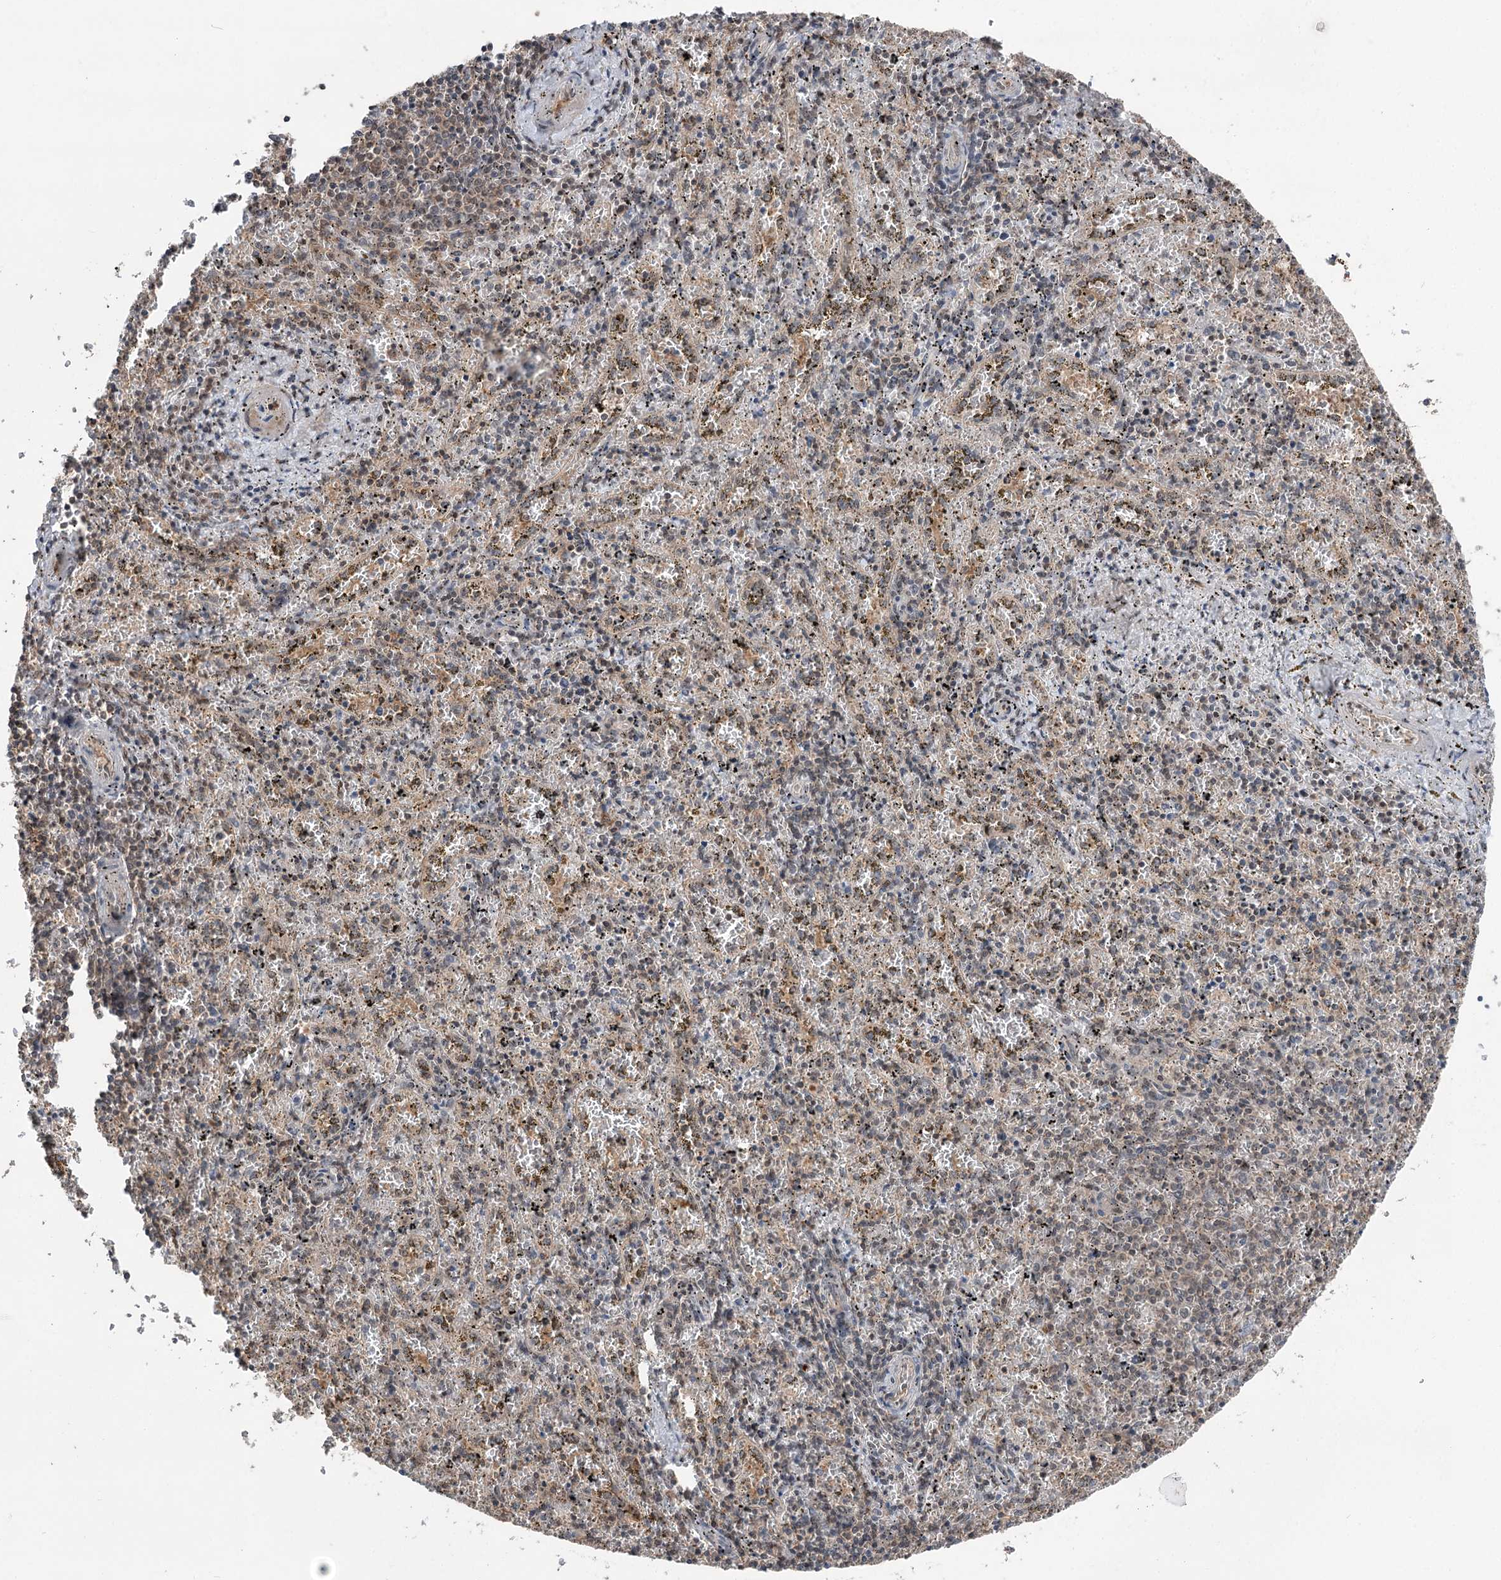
{"staining": {"intensity": "weak", "quantity": "25%-75%", "location": "cytoplasmic/membranous"}, "tissue": "spleen", "cell_type": "Cells in red pulp", "image_type": "normal", "snomed": [{"axis": "morphology", "description": "Normal tissue, NOS"}, {"axis": "topography", "description": "Spleen"}], "caption": "Protein analysis of unremarkable spleen displays weak cytoplasmic/membranous positivity in approximately 25%-75% of cells in red pulp. (Stains: DAB (3,3'-diaminobenzidine) in brown, nuclei in blue, Microscopy: brightfield microscopy at high magnification).", "gene": "CCSER2", "patient": {"sex": "male", "age": 11}}